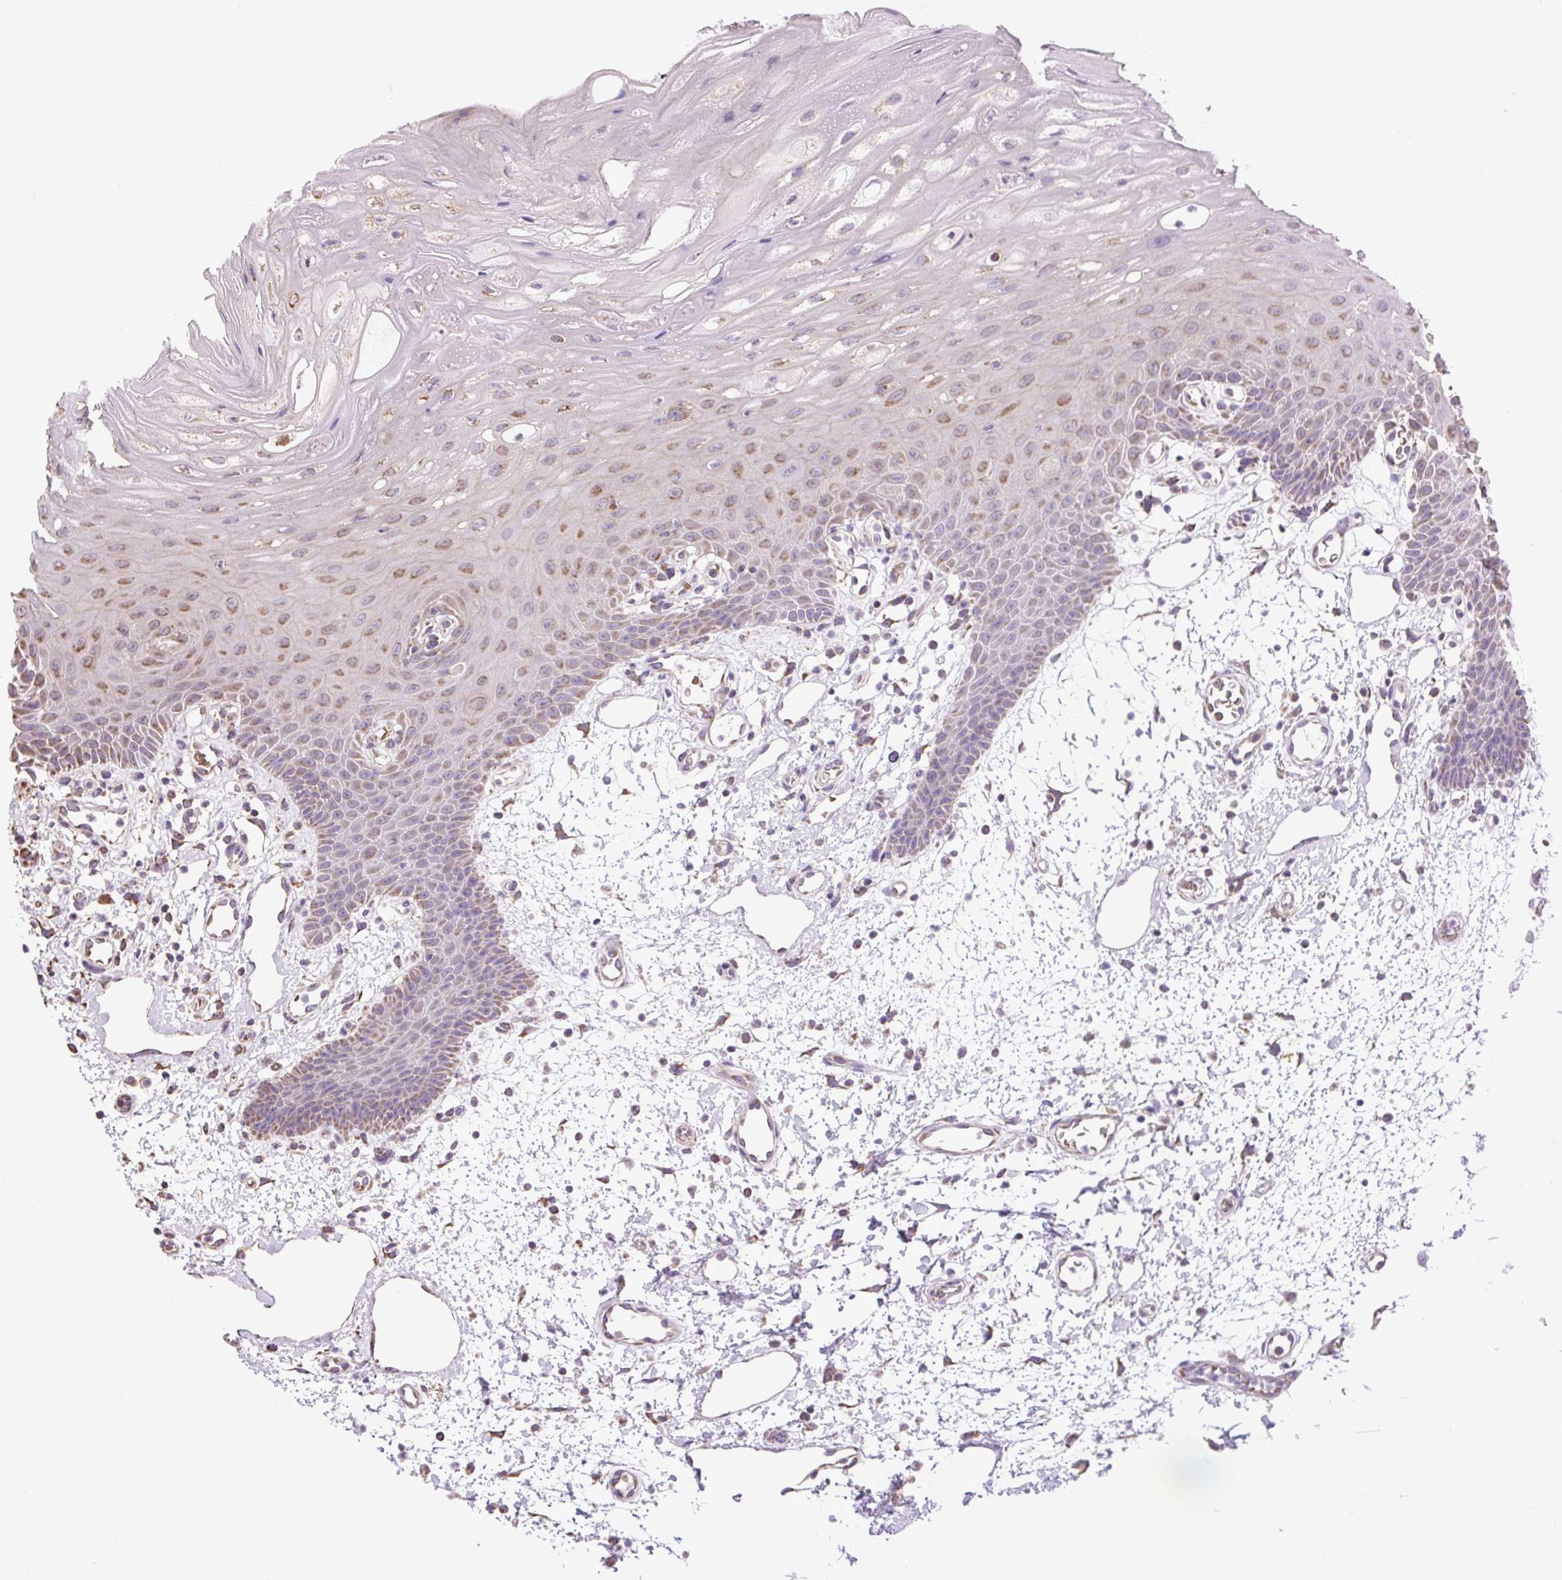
{"staining": {"intensity": "moderate", "quantity": "25%-75%", "location": "cytoplasmic/membranous"}, "tissue": "oral mucosa", "cell_type": "Squamous epithelial cells", "image_type": "normal", "snomed": [{"axis": "morphology", "description": "Normal tissue, NOS"}, {"axis": "topography", "description": "Oral tissue"}], "caption": "Immunohistochemical staining of benign human oral mucosa reveals moderate cytoplasmic/membranous protein staining in about 25%-75% of squamous epithelial cells.", "gene": "PLCG1", "patient": {"sex": "female", "age": 59}}